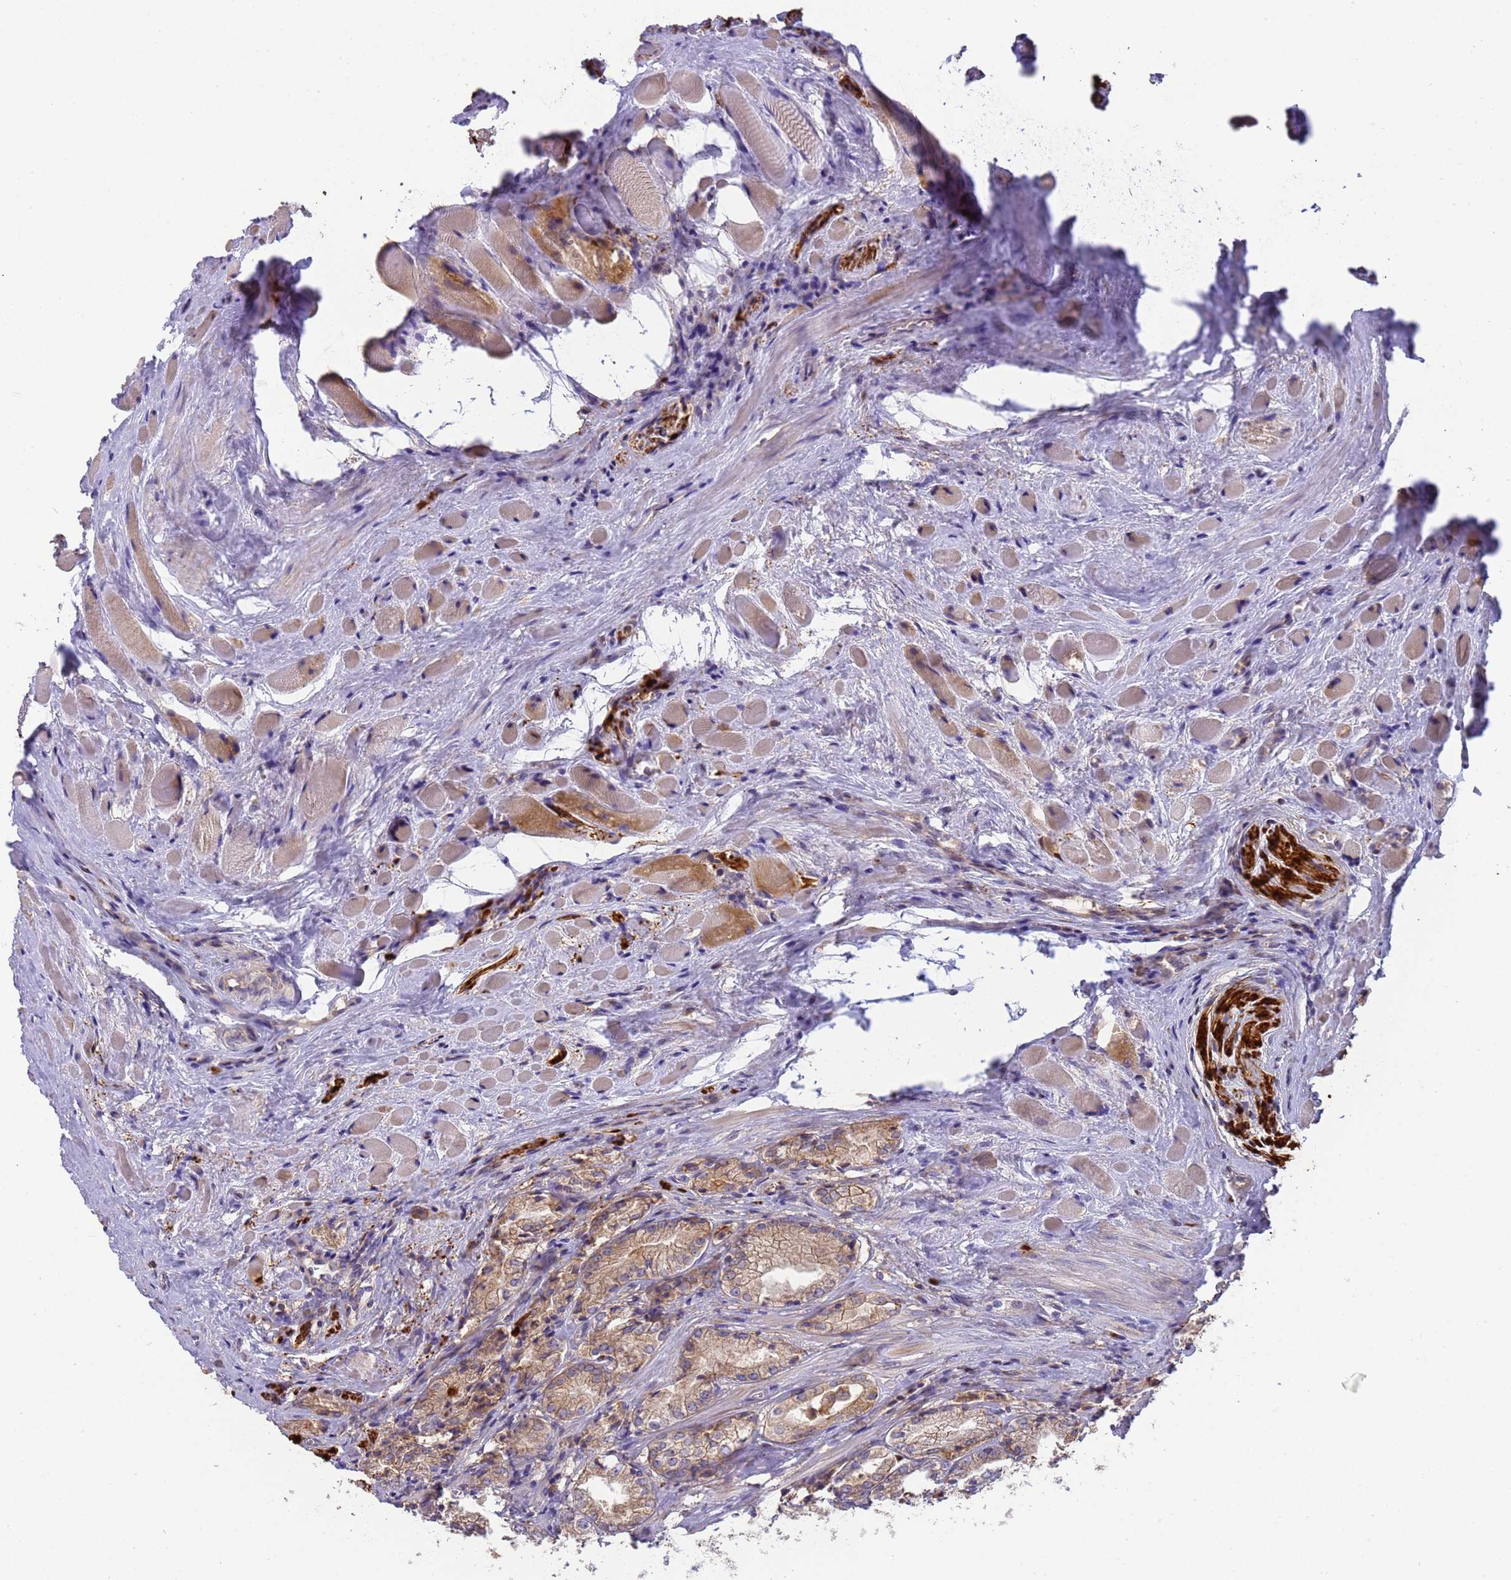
{"staining": {"intensity": "moderate", "quantity": ">75%", "location": "cytoplasmic/membranous"}, "tissue": "prostate cancer", "cell_type": "Tumor cells", "image_type": "cancer", "snomed": [{"axis": "morphology", "description": "Adenocarcinoma, Low grade"}, {"axis": "topography", "description": "Prostate"}], "caption": "DAB (3,3'-diaminobenzidine) immunohistochemical staining of adenocarcinoma (low-grade) (prostate) reveals moderate cytoplasmic/membranous protein staining in about >75% of tumor cells.", "gene": "M6PR", "patient": {"sex": "male", "age": 60}}